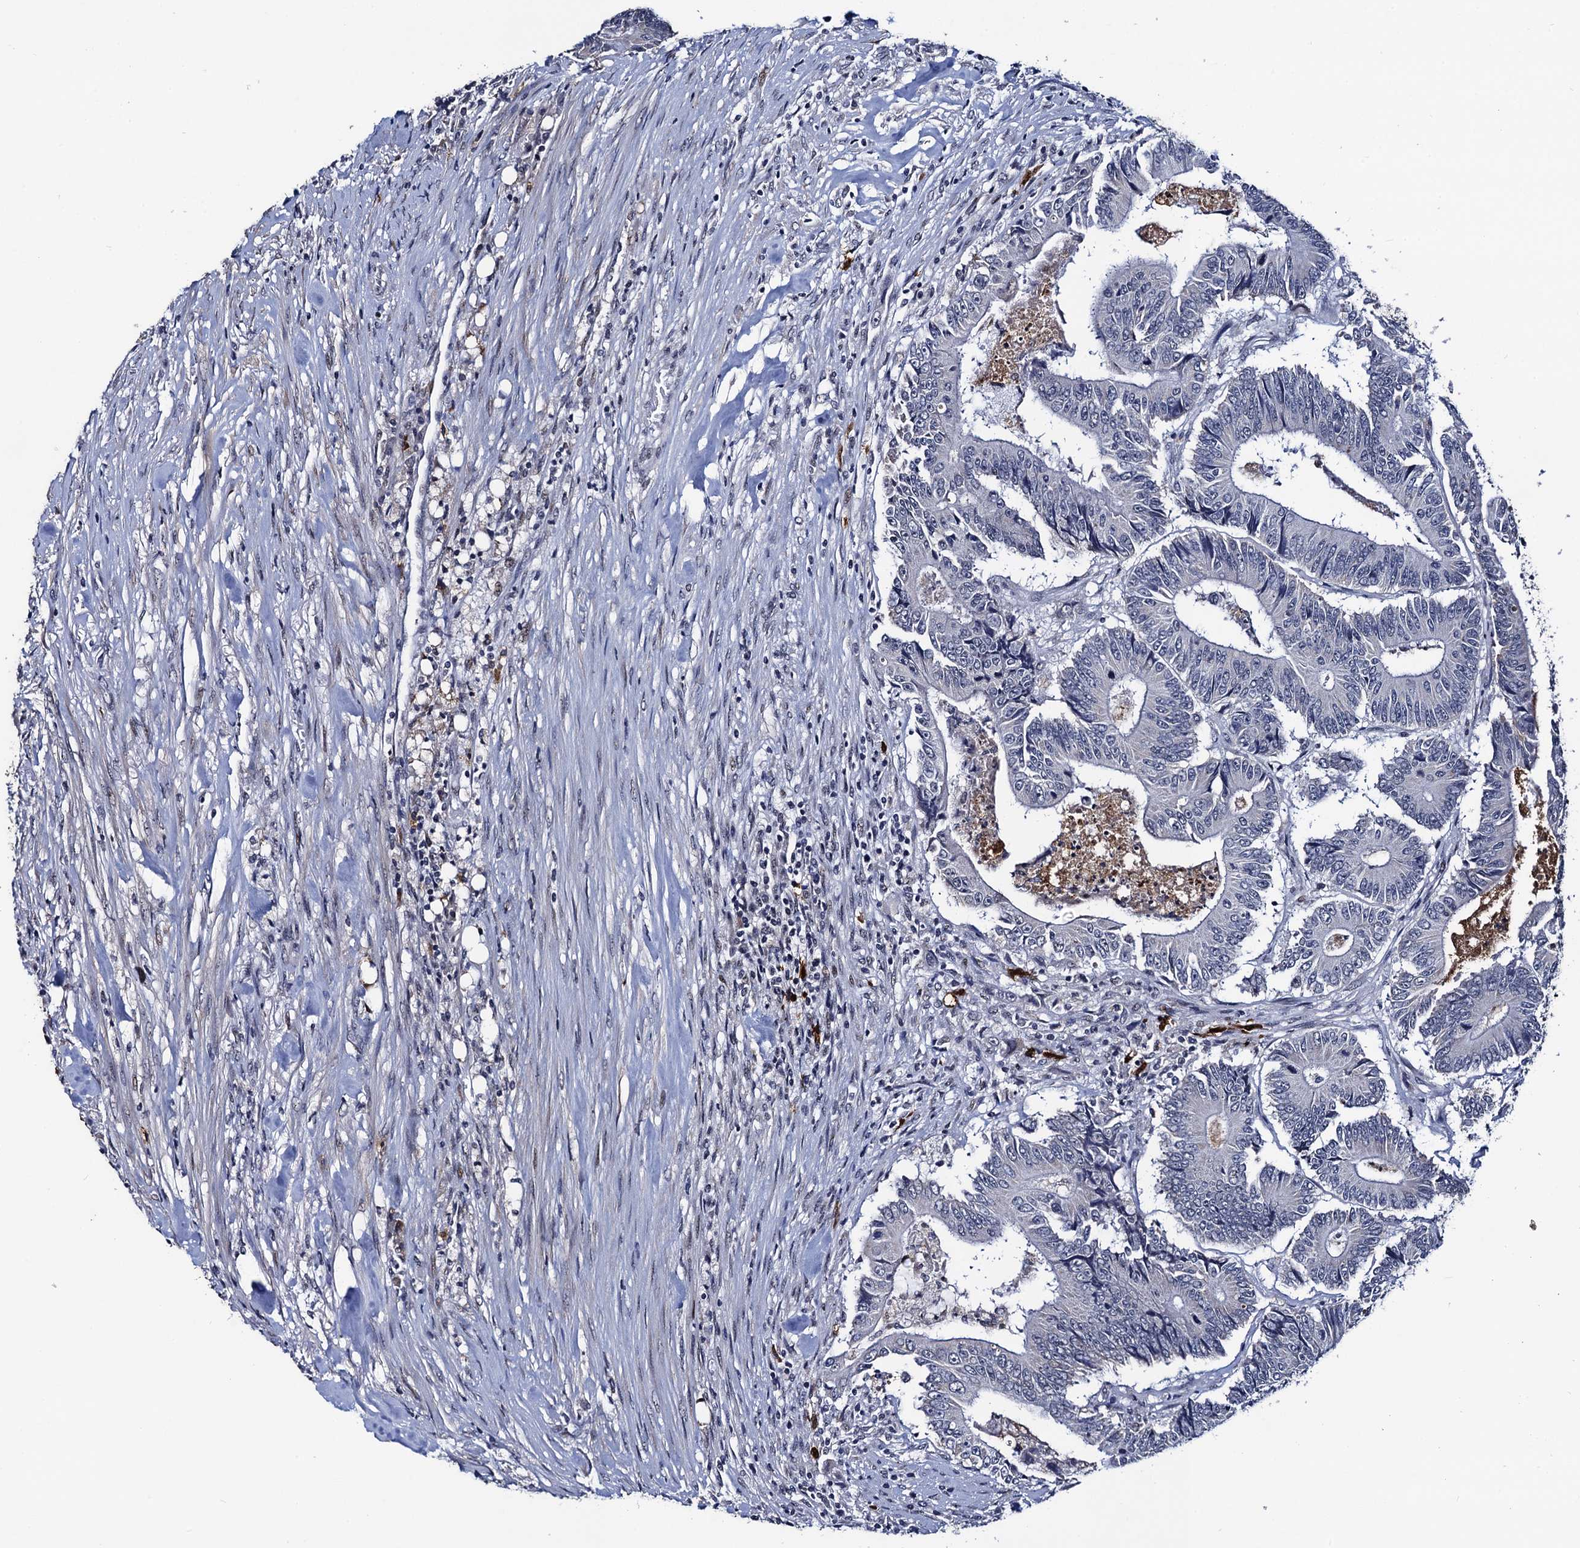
{"staining": {"intensity": "negative", "quantity": "none", "location": "none"}, "tissue": "colorectal cancer", "cell_type": "Tumor cells", "image_type": "cancer", "snomed": [{"axis": "morphology", "description": "Adenocarcinoma, NOS"}, {"axis": "topography", "description": "Colon"}], "caption": "Histopathology image shows no significant protein positivity in tumor cells of colorectal adenocarcinoma.", "gene": "FAM222A", "patient": {"sex": "male", "age": 83}}